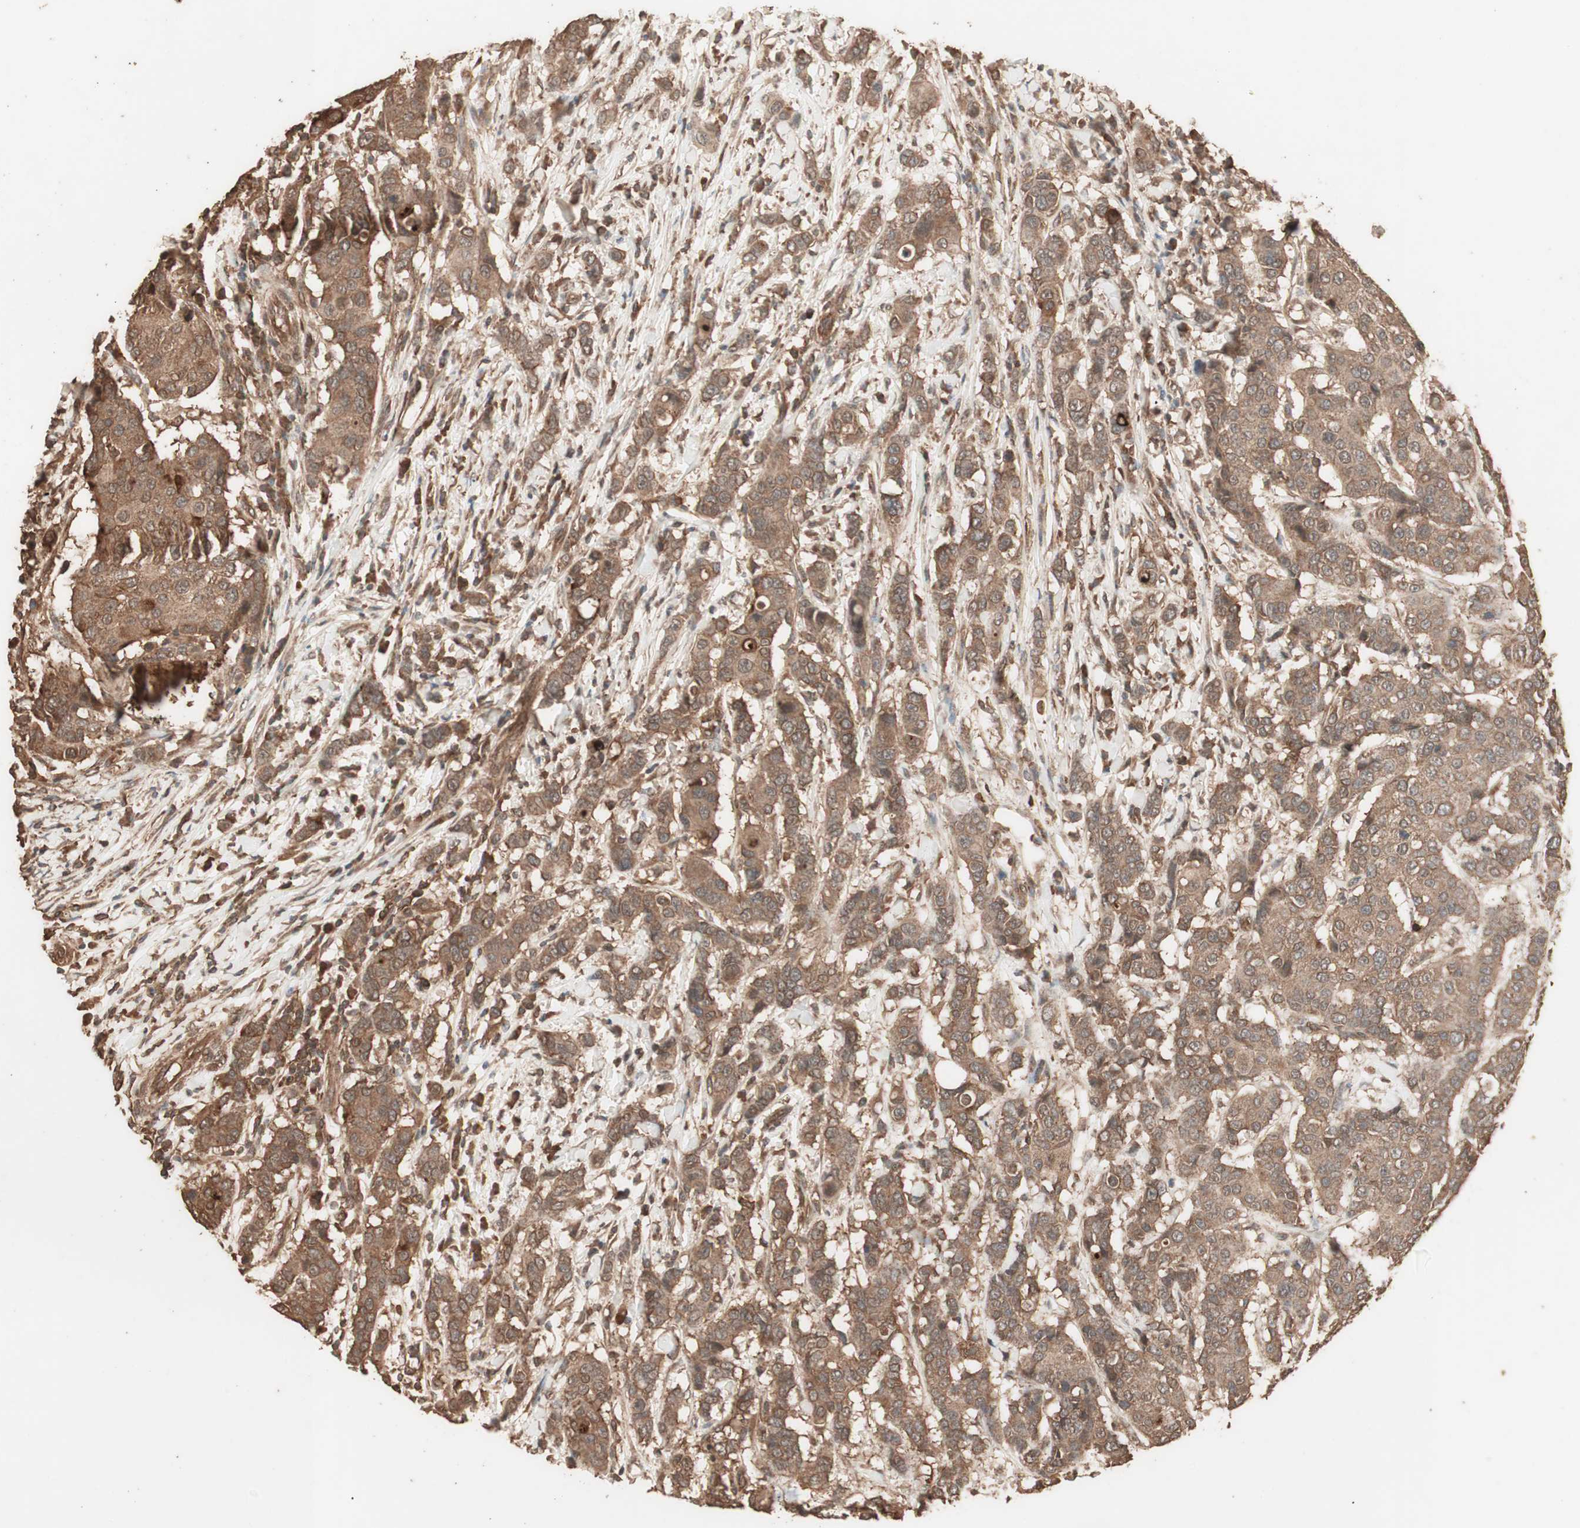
{"staining": {"intensity": "moderate", "quantity": ">75%", "location": "cytoplasmic/membranous"}, "tissue": "breast cancer", "cell_type": "Tumor cells", "image_type": "cancer", "snomed": [{"axis": "morphology", "description": "Duct carcinoma"}, {"axis": "topography", "description": "Breast"}], "caption": "This is a photomicrograph of immunohistochemistry staining of breast cancer, which shows moderate expression in the cytoplasmic/membranous of tumor cells.", "gene": "CCN4", "patient": {"sex": "female", "age": 27}}